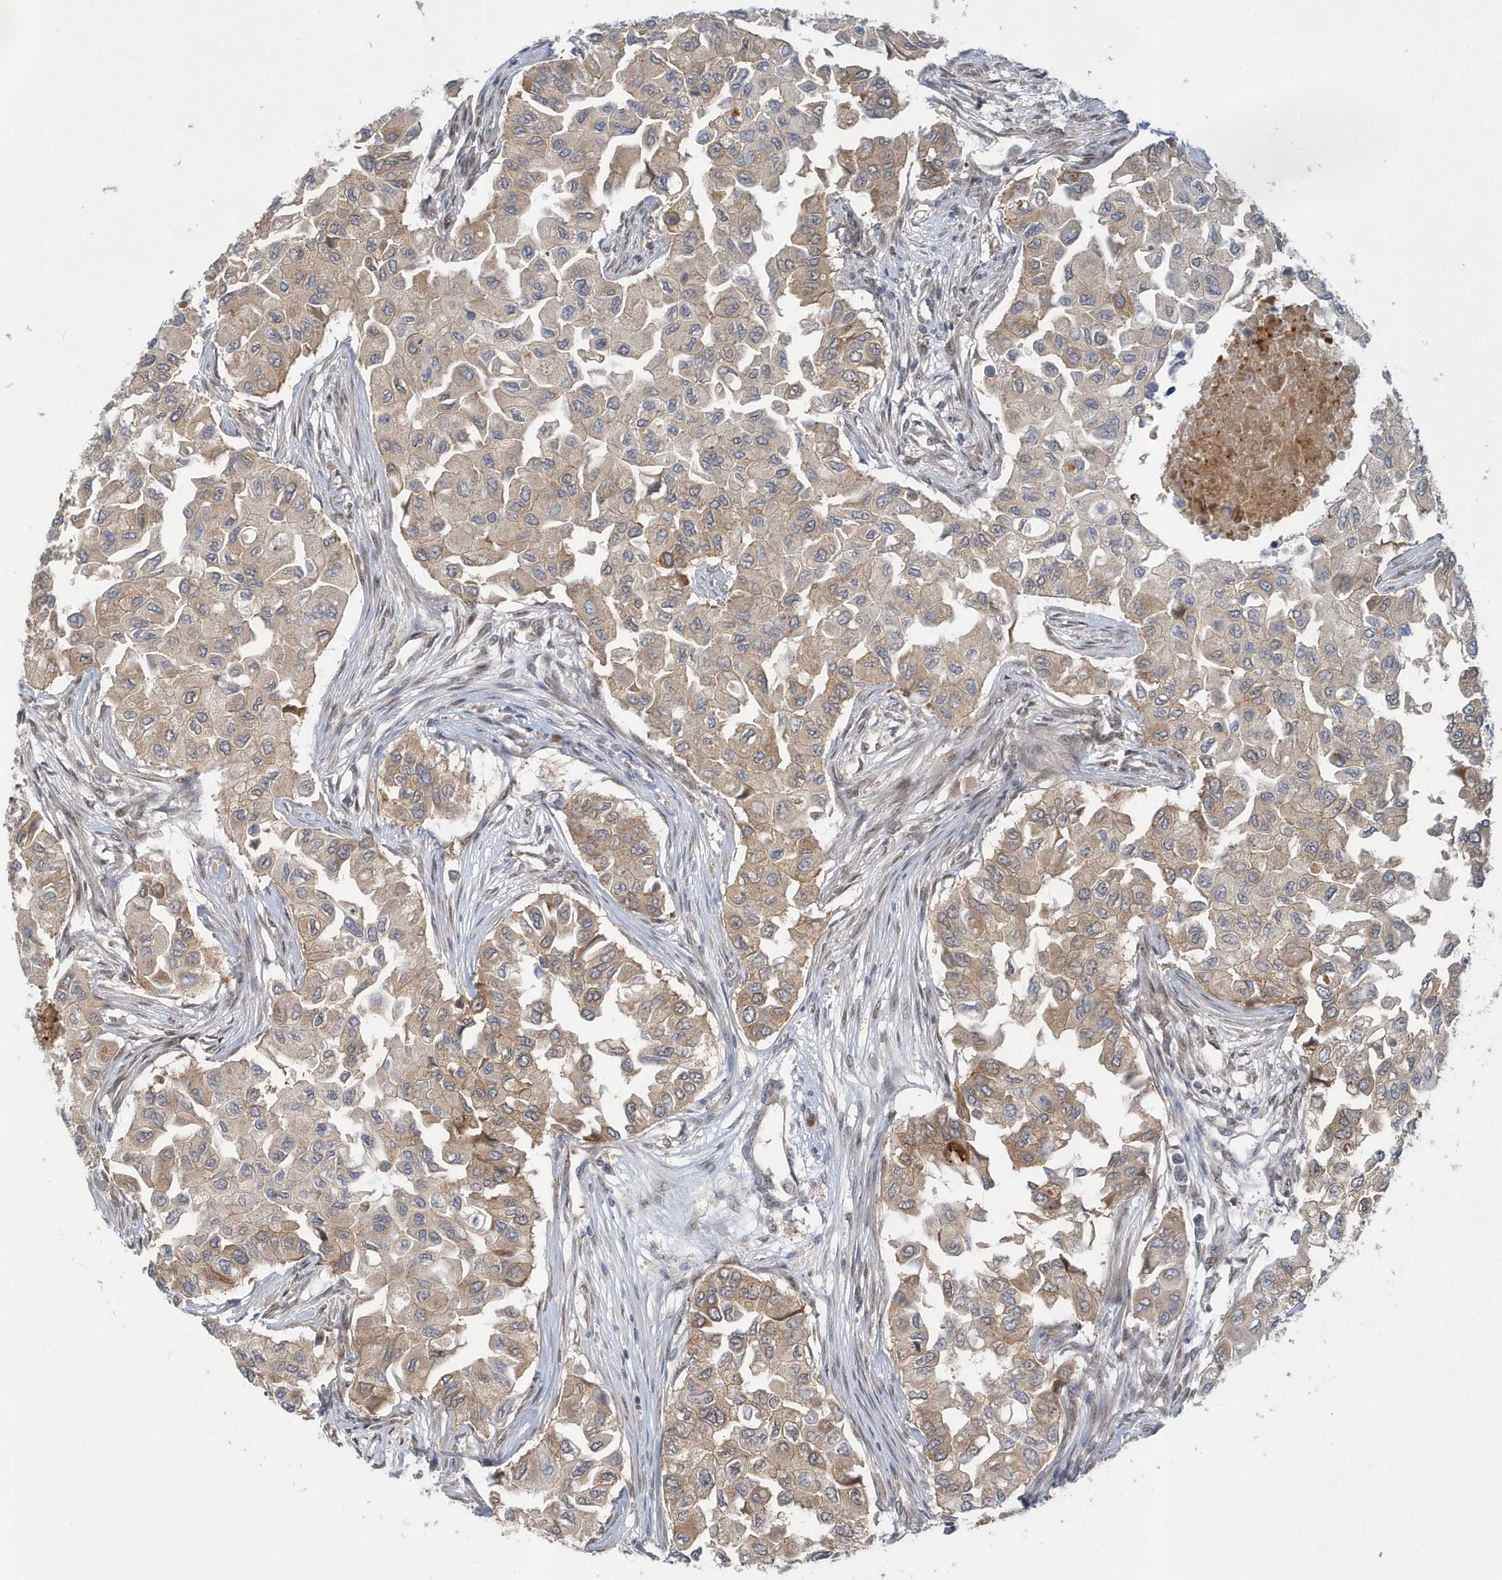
{"staining": {"intensity": "weak", "quantity": ">75%", "location": "cytoplasmic/membranous"}, "tissue": "breast cancer", "cell_type": "Tumor cells", "image_type": "cancer", "snomed": [{"axis": "morphology", "description": "Normal tissue, NOS"}, {"axis": "morphology", "description": "Duct carcinoma"}, {"axis": "topography", "description": "Breast"}], "caption": "DAB (3,3'-diaminobenzidine) immunohistochemical staining of breast cancer exhibits weak cytoplasmic/membranous protein expression in approximately >75% of tumor cells.", "gene": "ATG4A", "patient": {"sex": "female", "age": 49}}